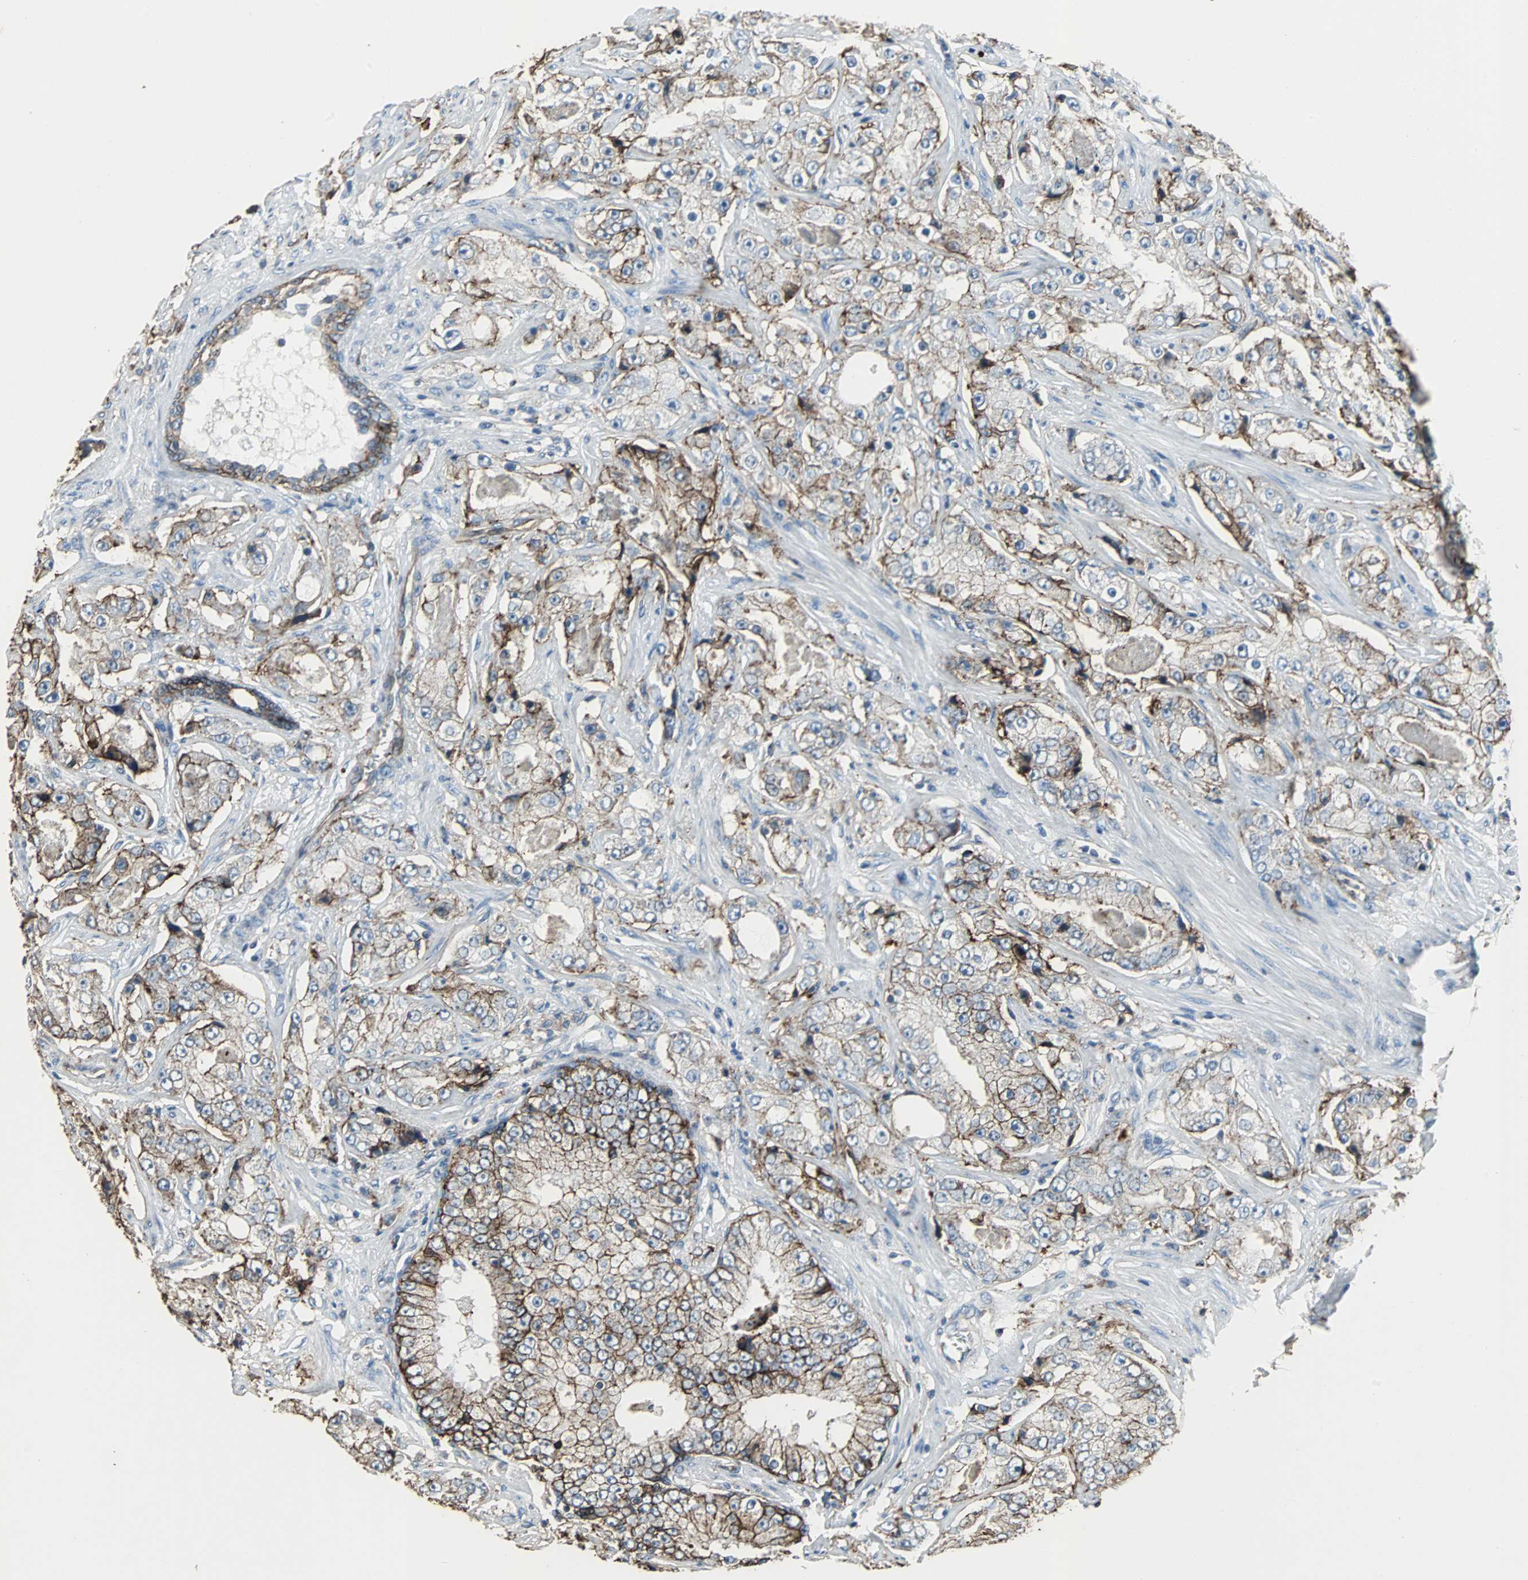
{"staining": {"intensity": "moderate", "quantity": ">75%", "location": "cytoplasmic/membranous"}, "tissue": "prostate cancer", "cell_type": "Tumor cells", "image_type": "cancer", "snomed": [{"axis": "morphology", "description": "Adenocarcinoma, High grade"}, {"axis": "topography", "description": "Prostate"}], "caption": "A brown stain shows moderate cytoplasmic/membranous expression of a protein in human prostate cancer tumor cells.", "gene": "F11R", "patient": {"sex": "male", "age": 73}}